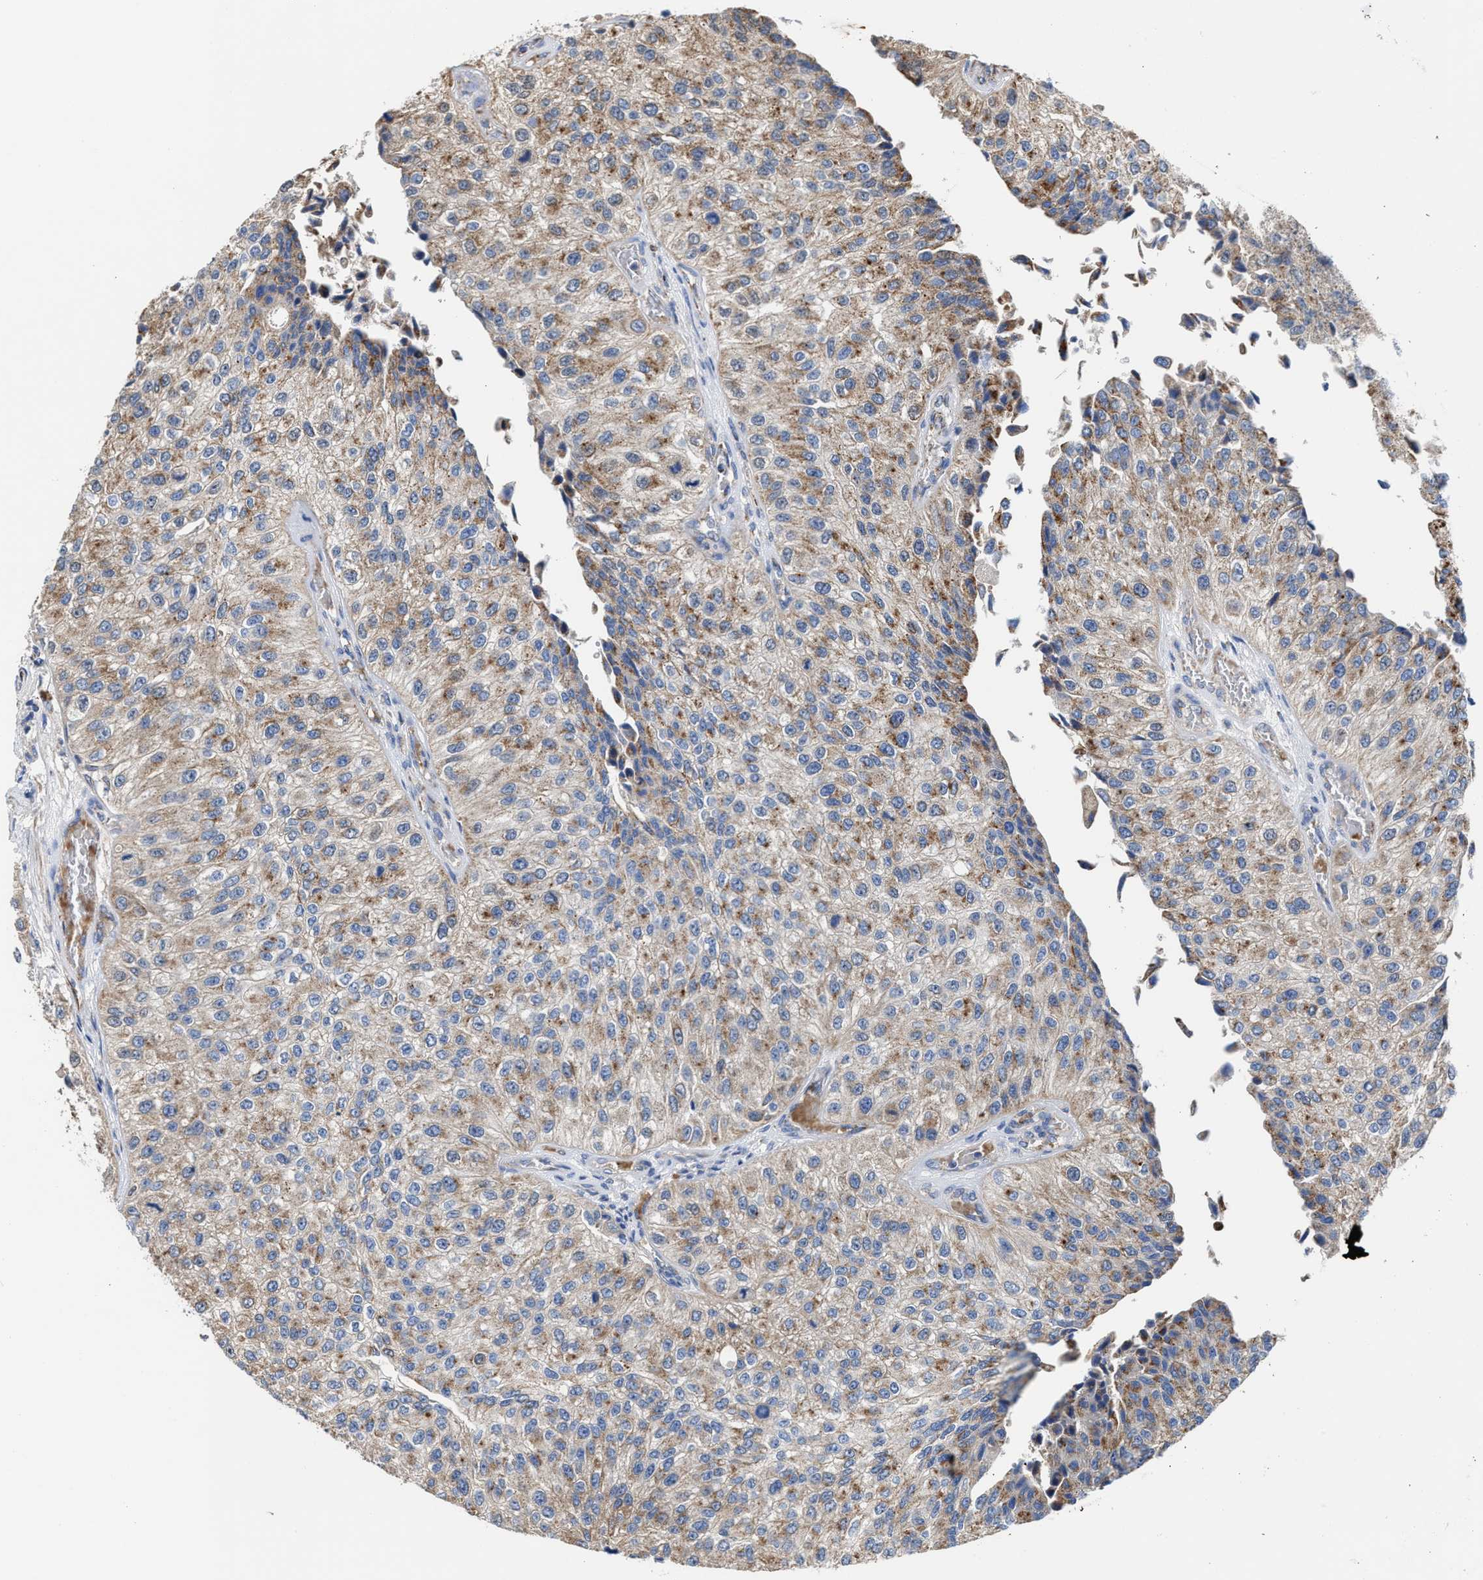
{"staining": {"intensity": "moderate", "quantity": ">75%", "location": "cytoplasmic/membranous"}, "tissue": "urothelial cancer", "cell_type": "Tumor cells", "image_type": "cancer", "snomed": [{"axis": "morphology", "description": "Urothelial carcinoma, High grade"}, {"axis": "topography", "description": "Kidney"}, {"axis": "topography", "description": "Urinary bladder"}], "caption": "This is a micrograph of immunohistochemistry staining of urothelial carcinoma (high-grade), which shows moderate expression in the cytoplasmic/membranous of tumor cells.", "gene": "MECR", "patient": {"sex": "male", "age": 77}}